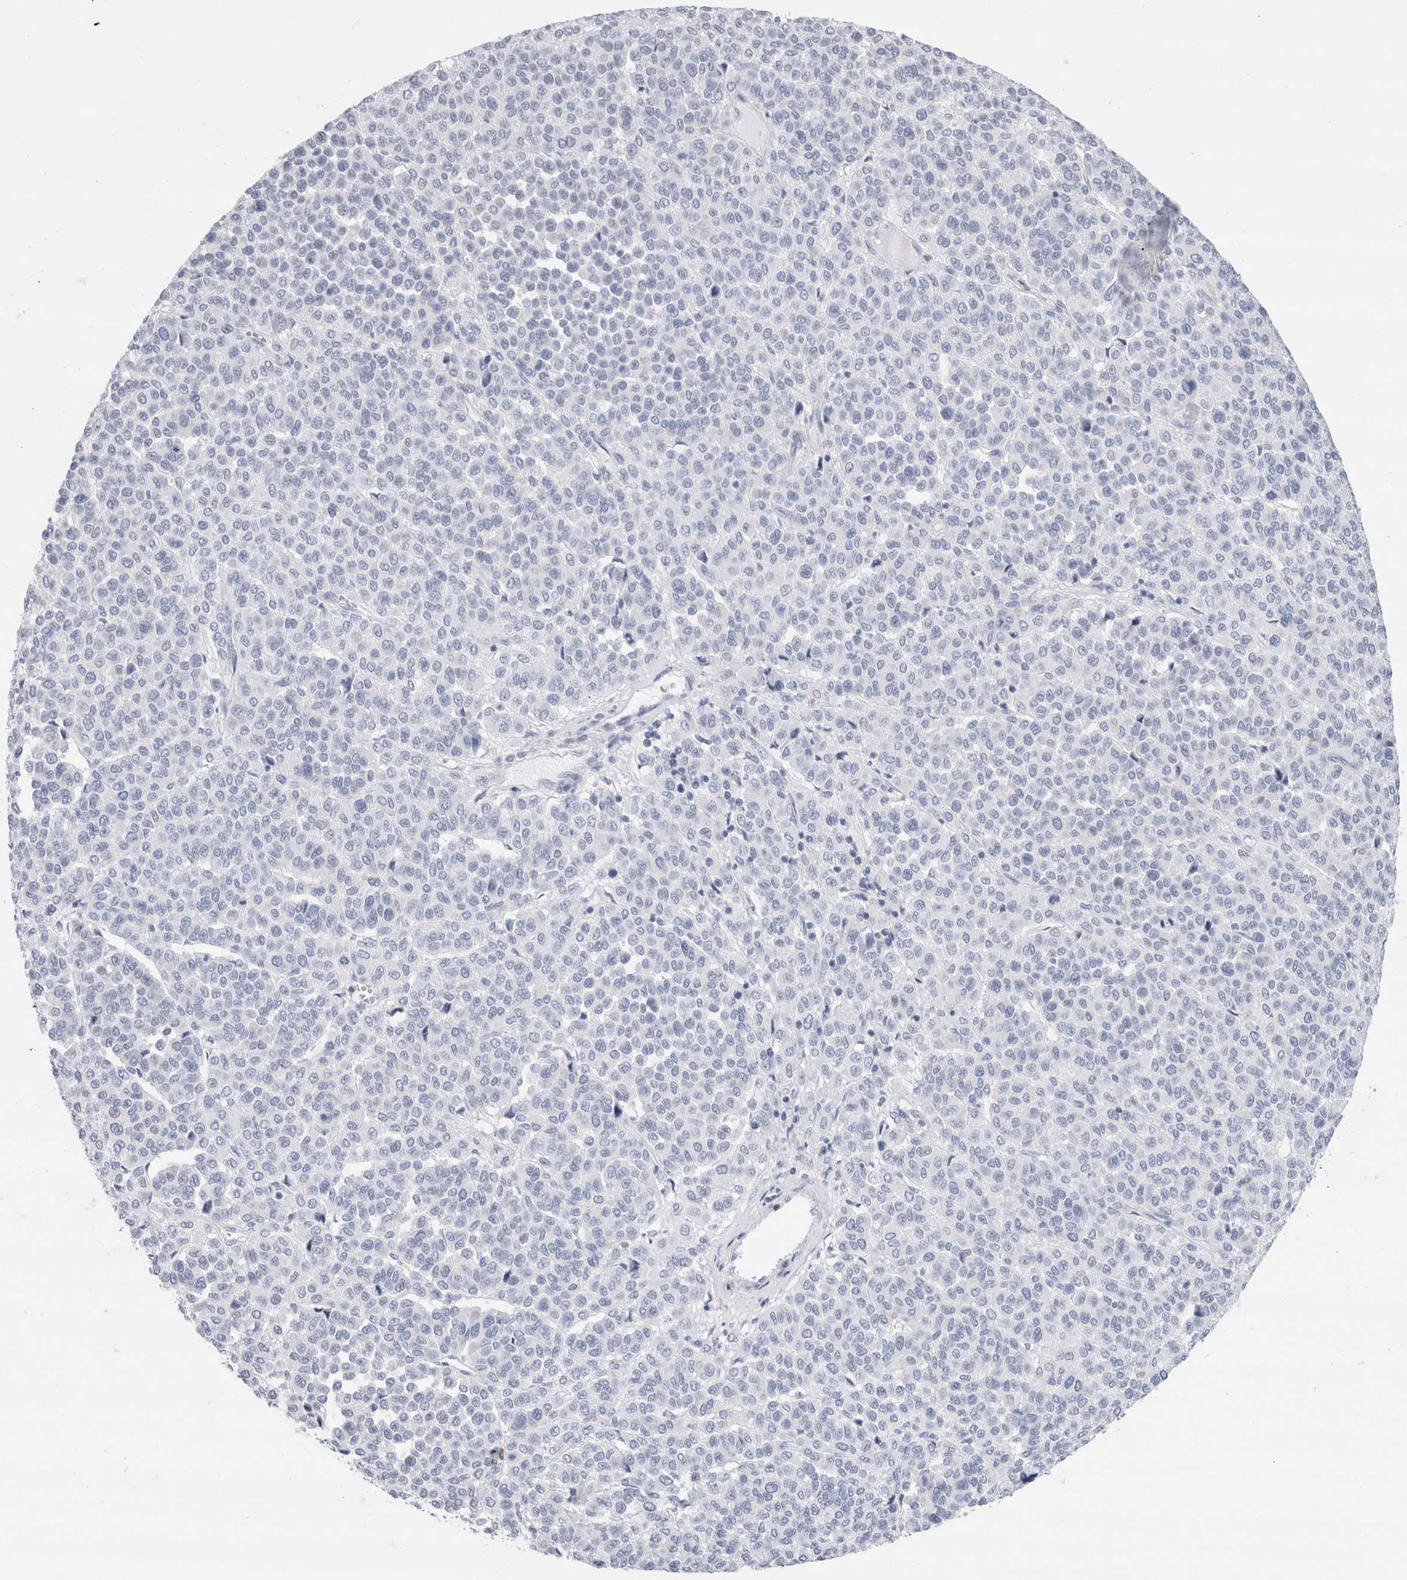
{"staining": {"intensity": "negative", "quantity": "none", "location": "none"}, "tissue": "melanoma", "cell_type": "Tumor cells", "image_type": "cancer", "snomed": [{"axis": "morphology", "description": "Malignant melanoma, Metastatic site"}, {"axis": "topography", "description": "Pancreas"}], "caption": "This histopathology image is of melanoma stained with IHC to label a protein in brown with the nuclei are counter-stained blue. There is no positivity in tumor cells.", "gene": "ECHDC2", "patient": {"sex": "female", "age": 30}}